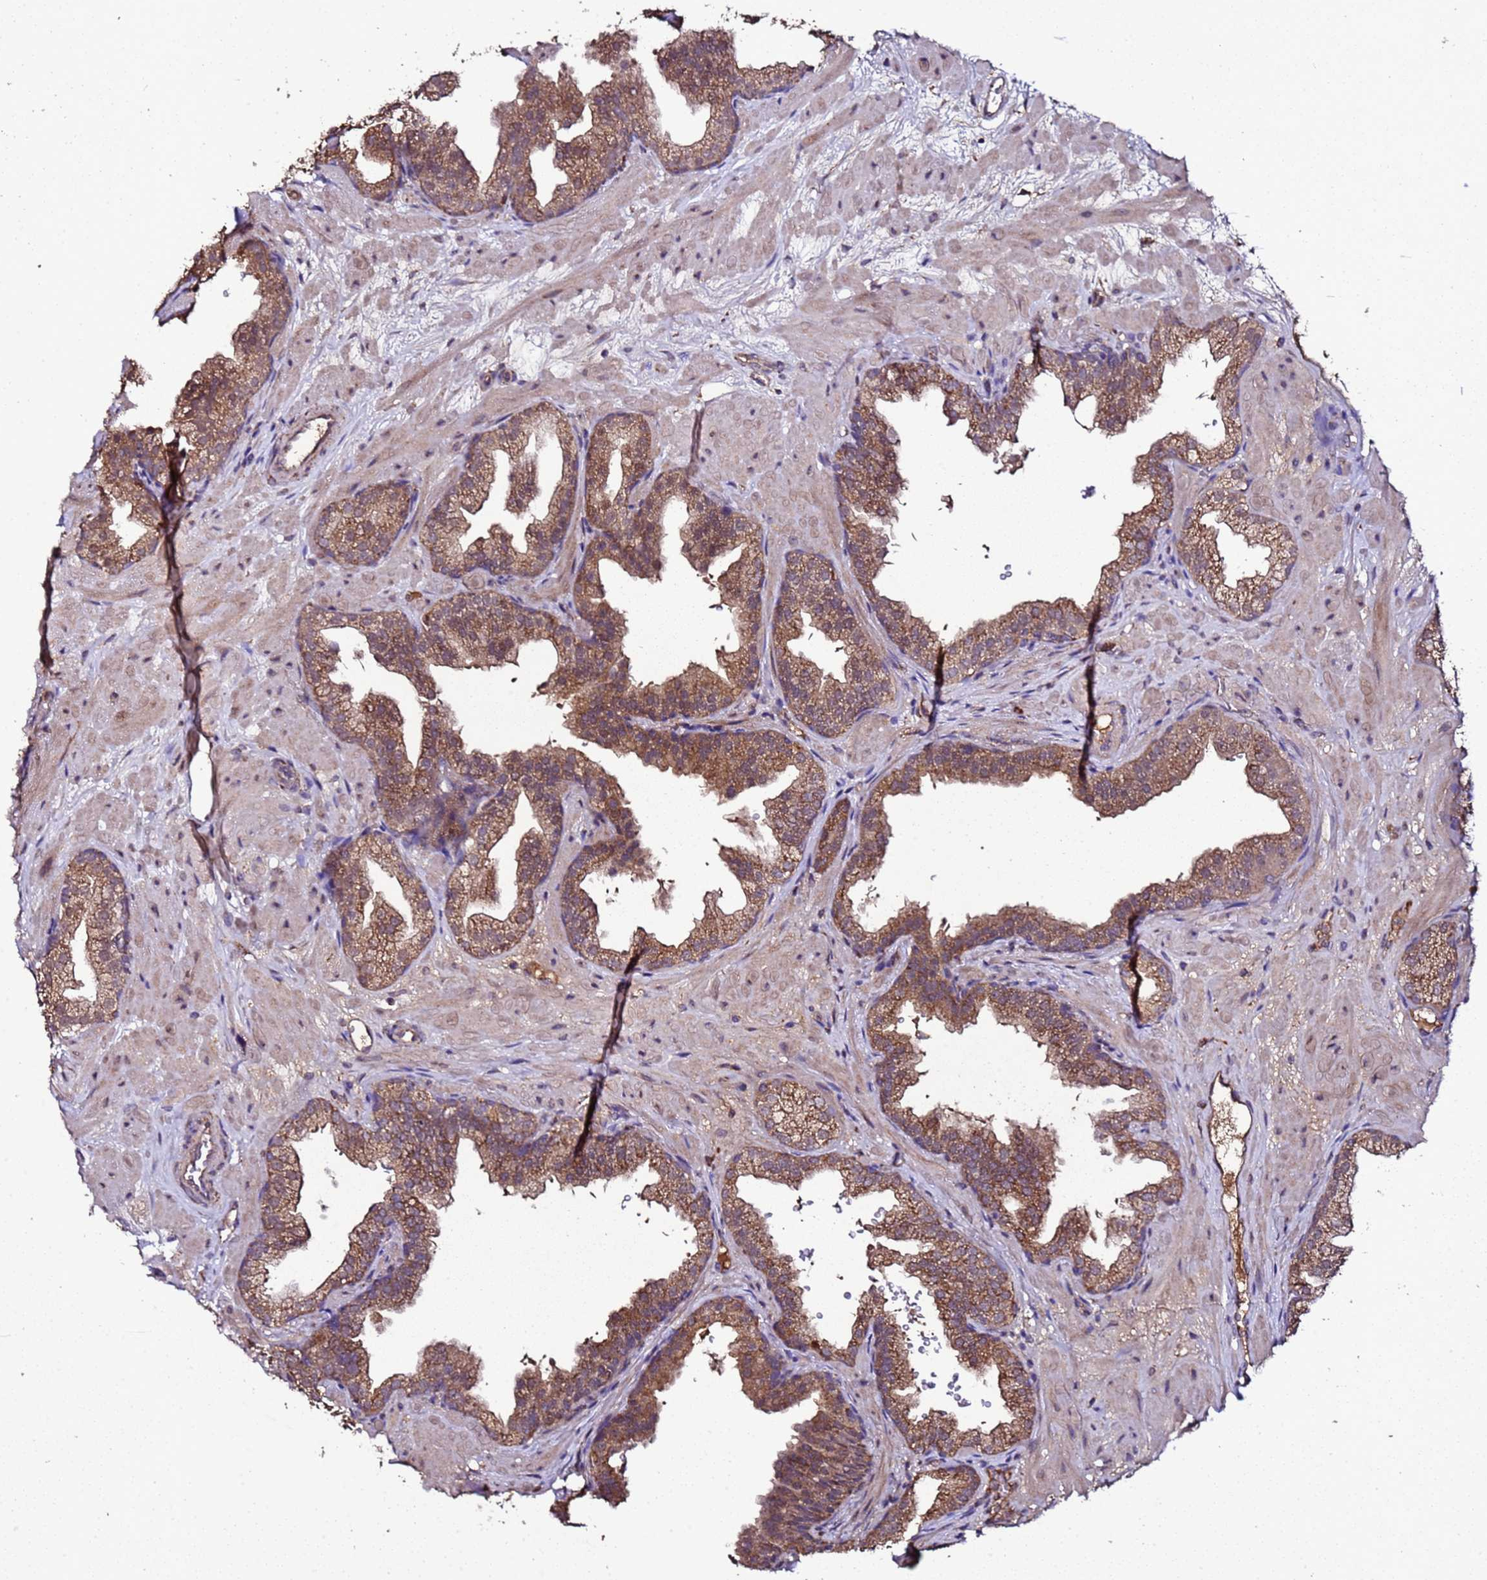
{"staining": {"intensity": "moderate", "quantity": ">75%", "location": "cytoplasmic/membranous"}, "tissue": "prostate", "cell_type": "Glandular cells", "image_type": "normal", "snomed": [{"axis": "morphology", "description": "Normal tissue, NOS"}, {"axis": "topography", "description": "Prostate"}], "caption": "IHC of benign human prostate shows medium levels of moderate cytoplasmic/membranous positivity in approximately >75% of glandular cells. (DAB (3,3'-diaminobenzidine) IHC with brightfield microscopy, high magnification).", "gene": "HSPBAP1", "patient": {"sex": "male", "age": 37}}